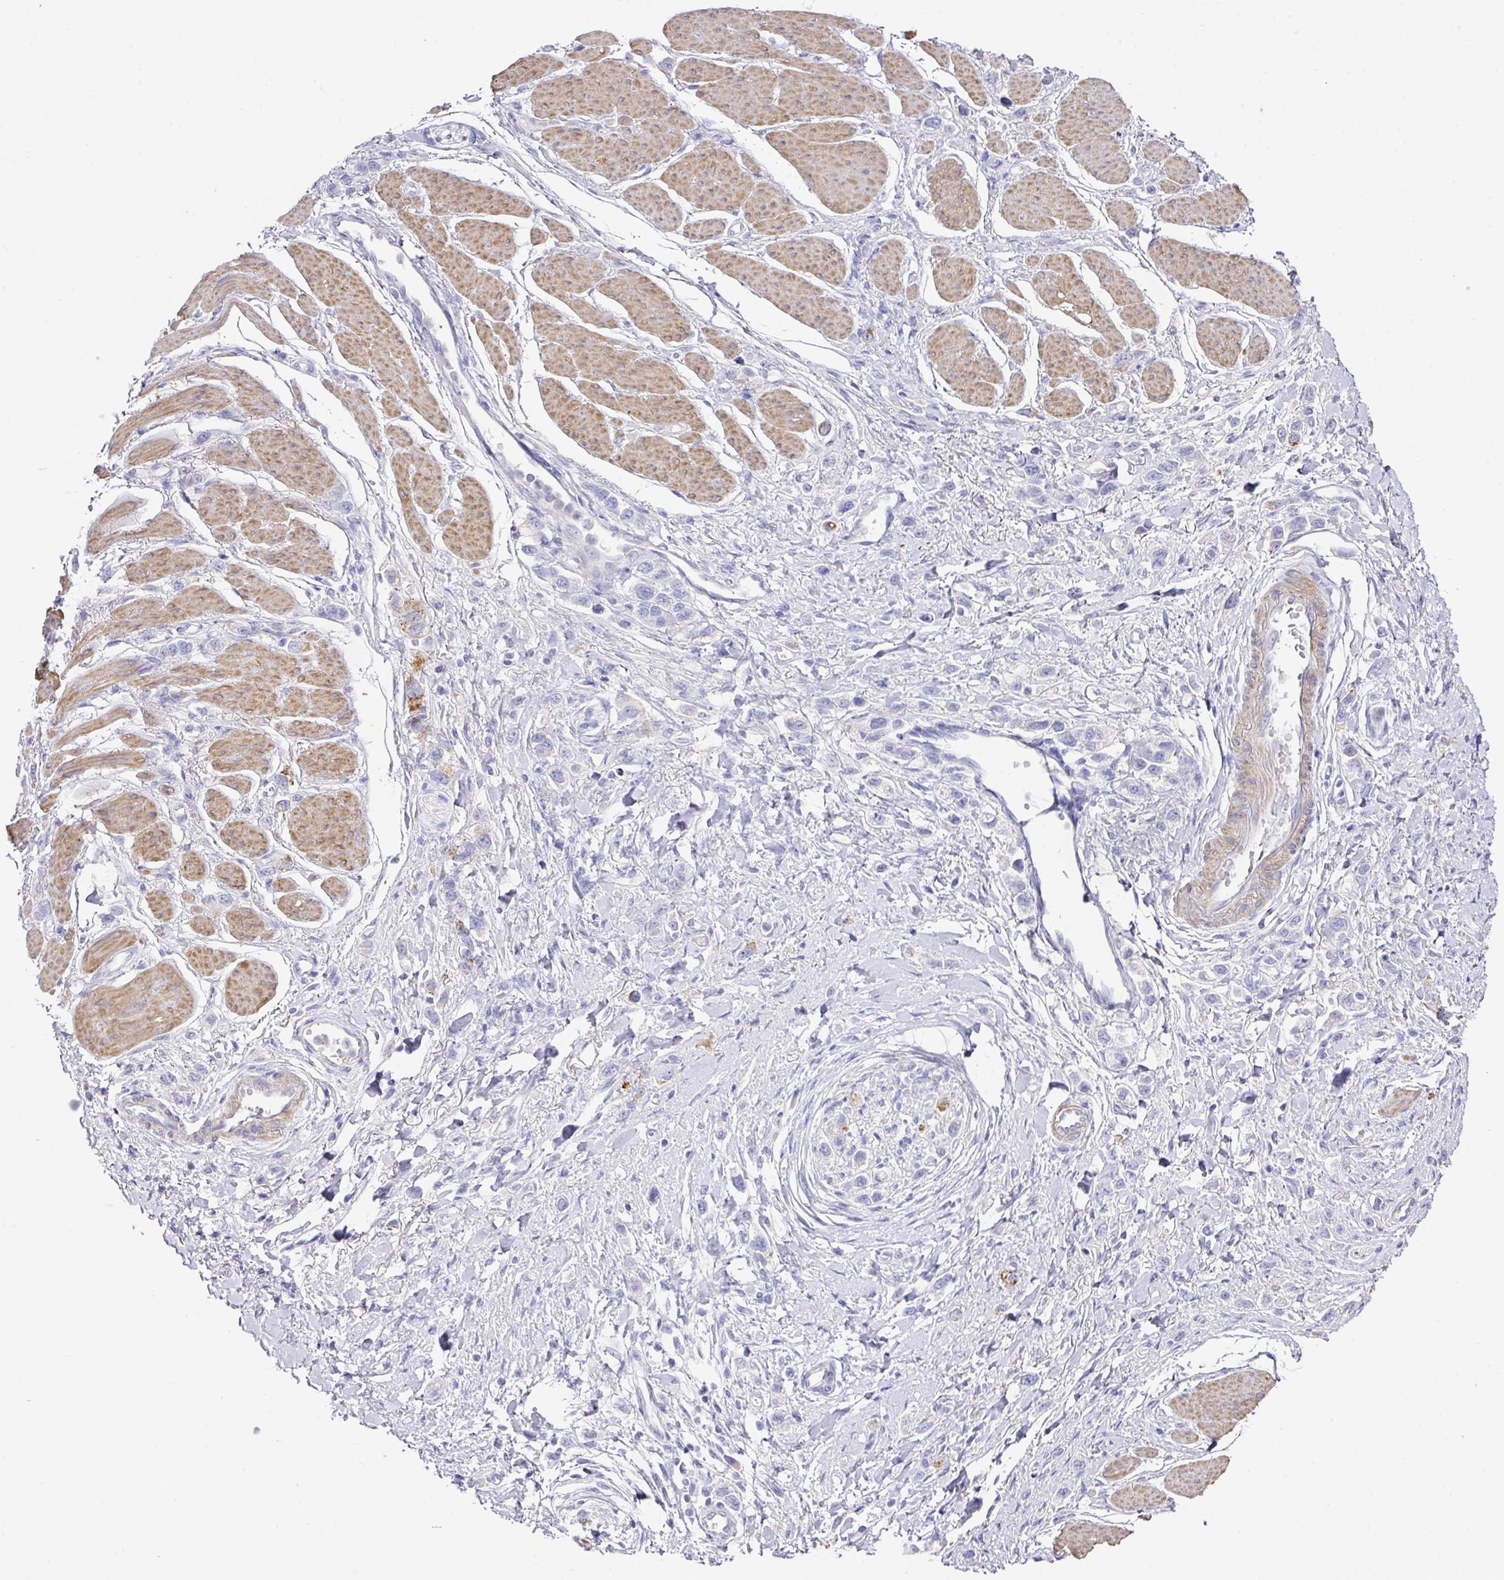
{"staining": {"intensity": "negative", "quantity": "none", "location": "none"}, "tissue": "stomach cancer", "cell_type": "Tumor cells", "image_type": "cancer", "snomed": [{"axis": "morphology", "description": "Adenocarcinoma, NOS"}, {"axis": "topography", "description": "Stomach"}], "caption": "Immunohistochemistry image of neoplastic tissue: stomach cancer (adenocarcinoma) stained with DAB (3,3'-diaminobenzidine) exhibits no significant protein expression in tumor cells.", "gene": "TARM1", "patient": {"sex": "female", "age": 65}}